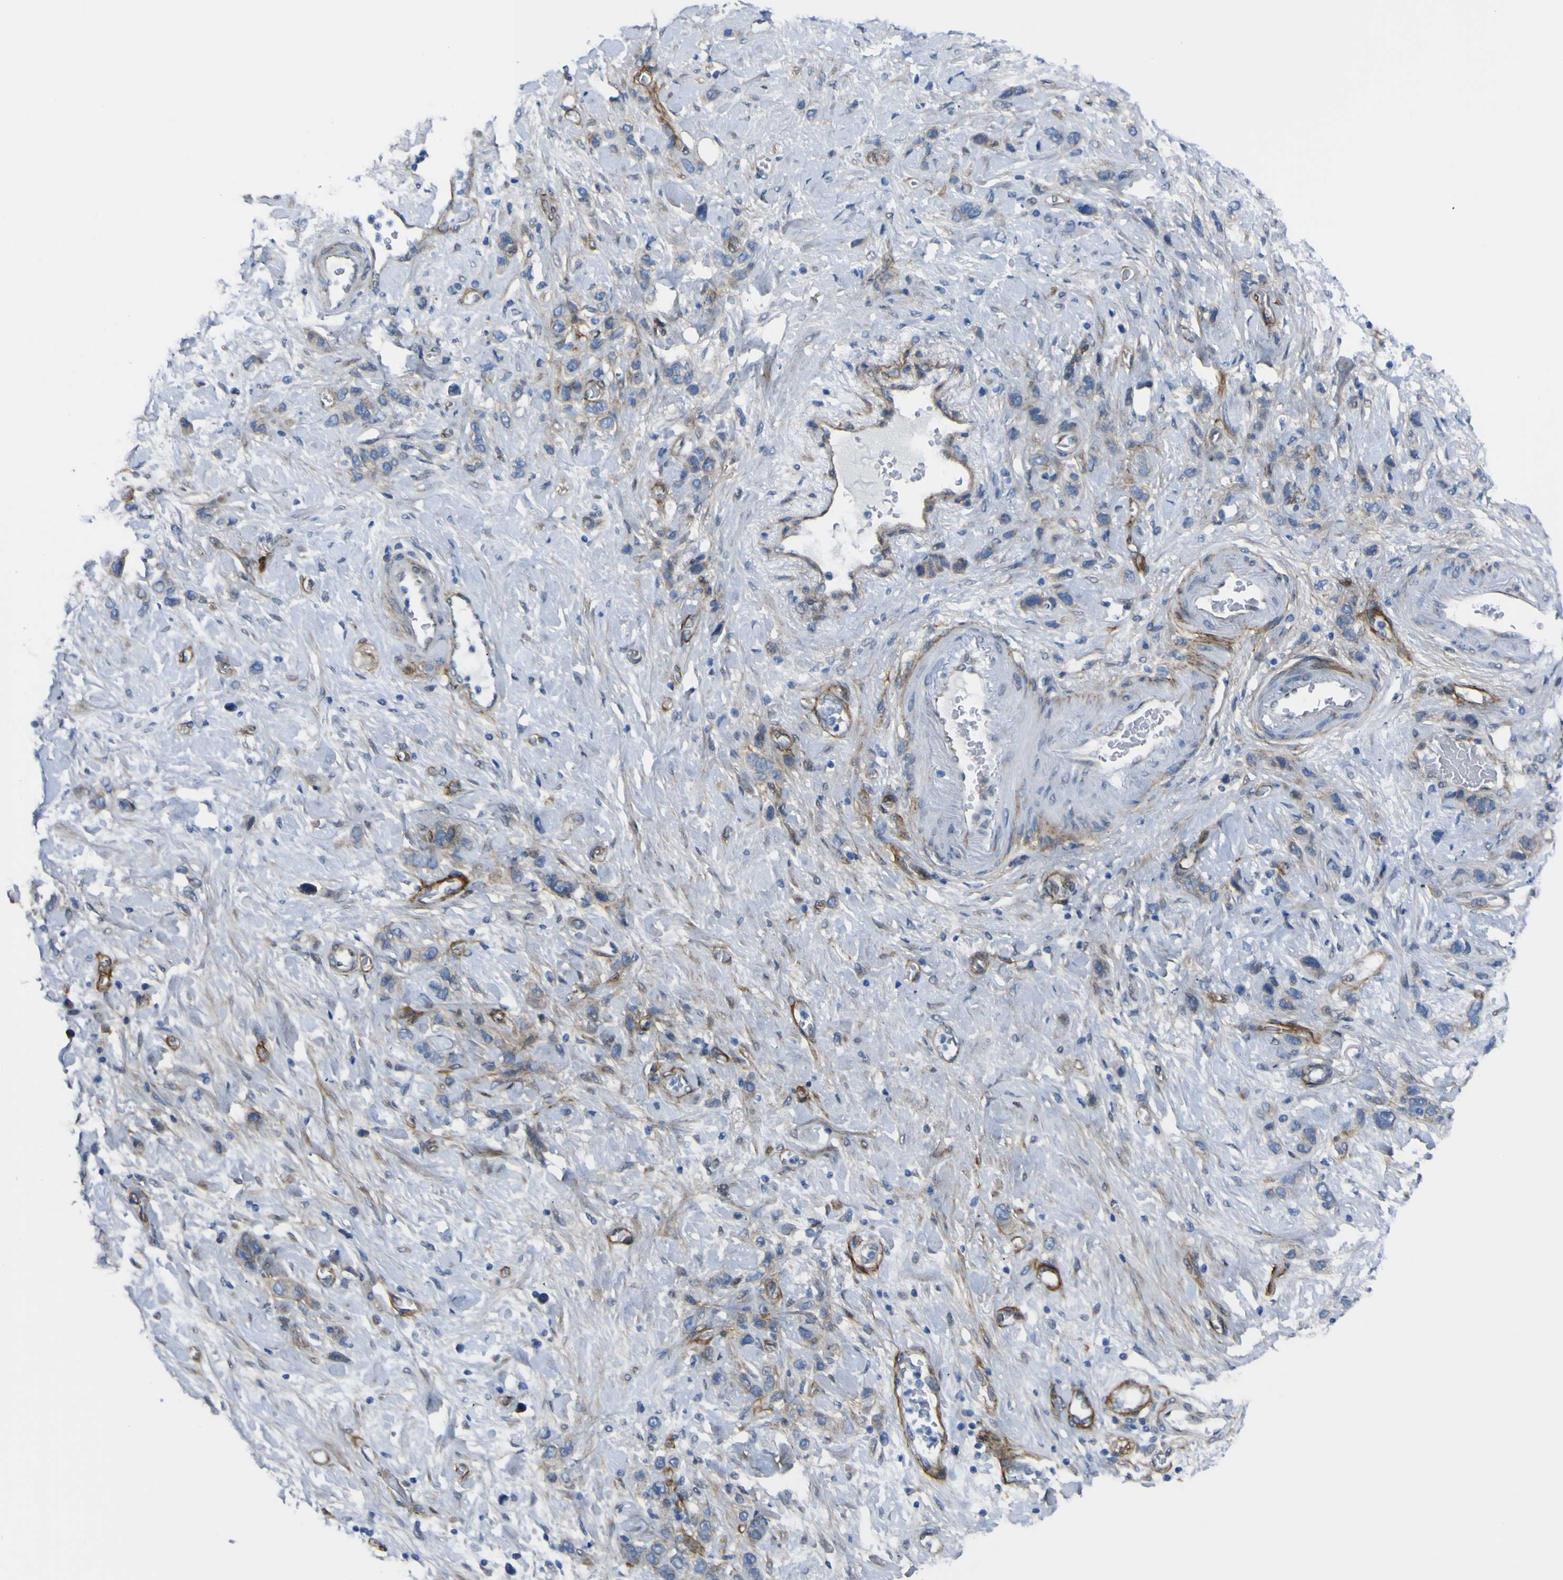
{"staining": {"intensity": "moderate", "quantity": ">75%", "location": "cytoplasmic/membranous"}, "tissue": "stomach cancer", "cell_type": "Tumor cells", "image_type": "cancer", "snomed": [{"axis": "morphology", "description": "Adenocarcinoma, NOS"}, {"axis": "morphology", "description": "Adenocarcinoma, High grade"}, {"axis": "topography", "description": "Stomach, upper"}, {"axis": "topography", "description": "Stomach, lower"}], "caption": "A micrograph of human stomach cancer stained for a protein reveals moderate cytoplasmic/membranous brown staining in tumor cells.", "gene": "LRRN1", "patient": {"sex": "female", "age": 65}}